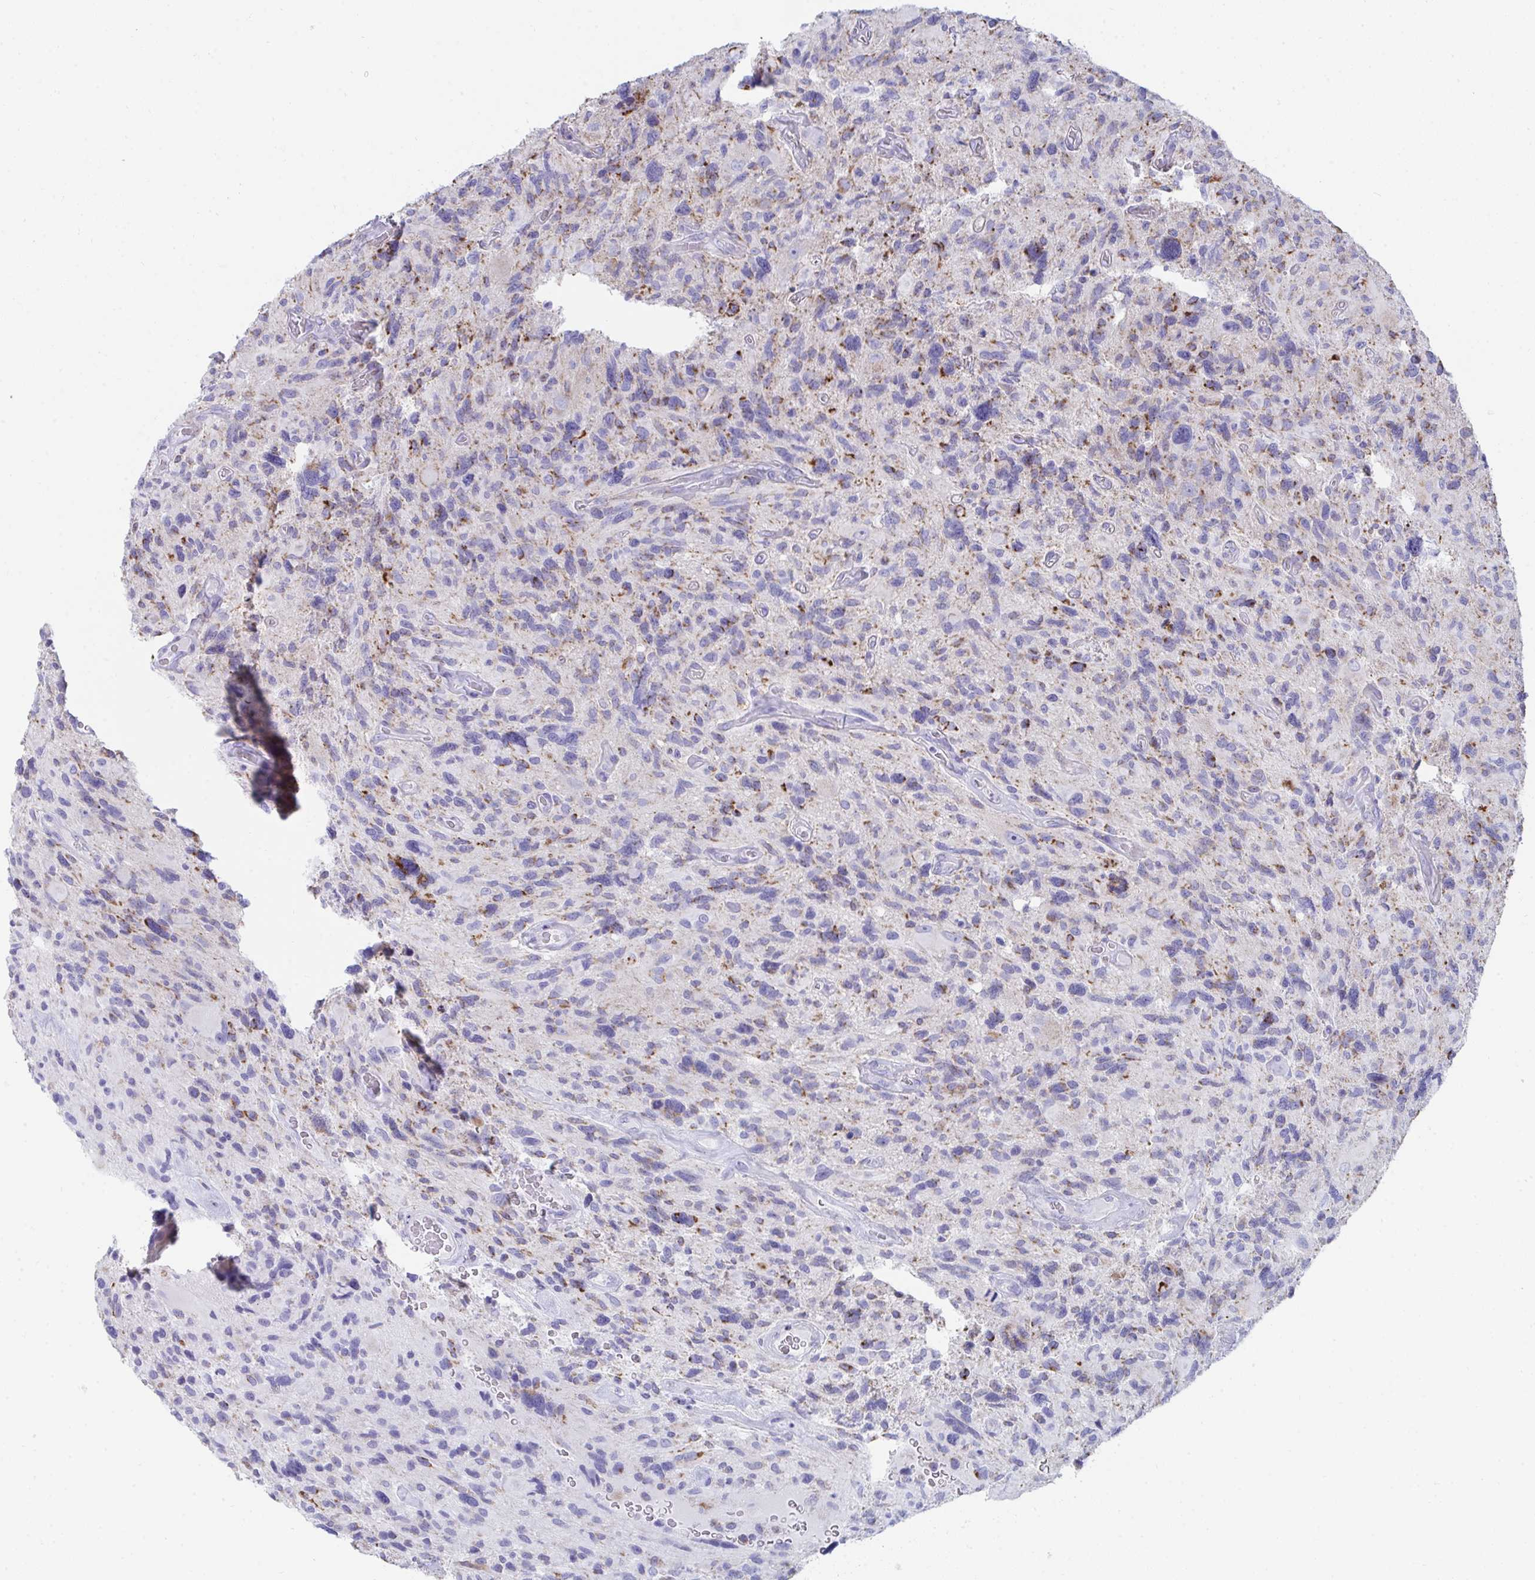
{"staining": {"intensity": "strong", "quantity": "<25%", "location": "cytoplasmic/membranous"}, "tissue": "glioma", "cell_type": "Tumor cells", "image_type": "cancer", "snomed": [{"axis": "morphology", "description": "Glioma, malignant, High grade"}, {"axis": "topography", "description": "Brain"}], "caption": "Strong cytoplasmic/membranous staining is appreciated in approximately <25% of tumor cells in malignant glioma (high-grade).", "gene": "AIFM1", "patient": {"sex": "male", "age": 49}}